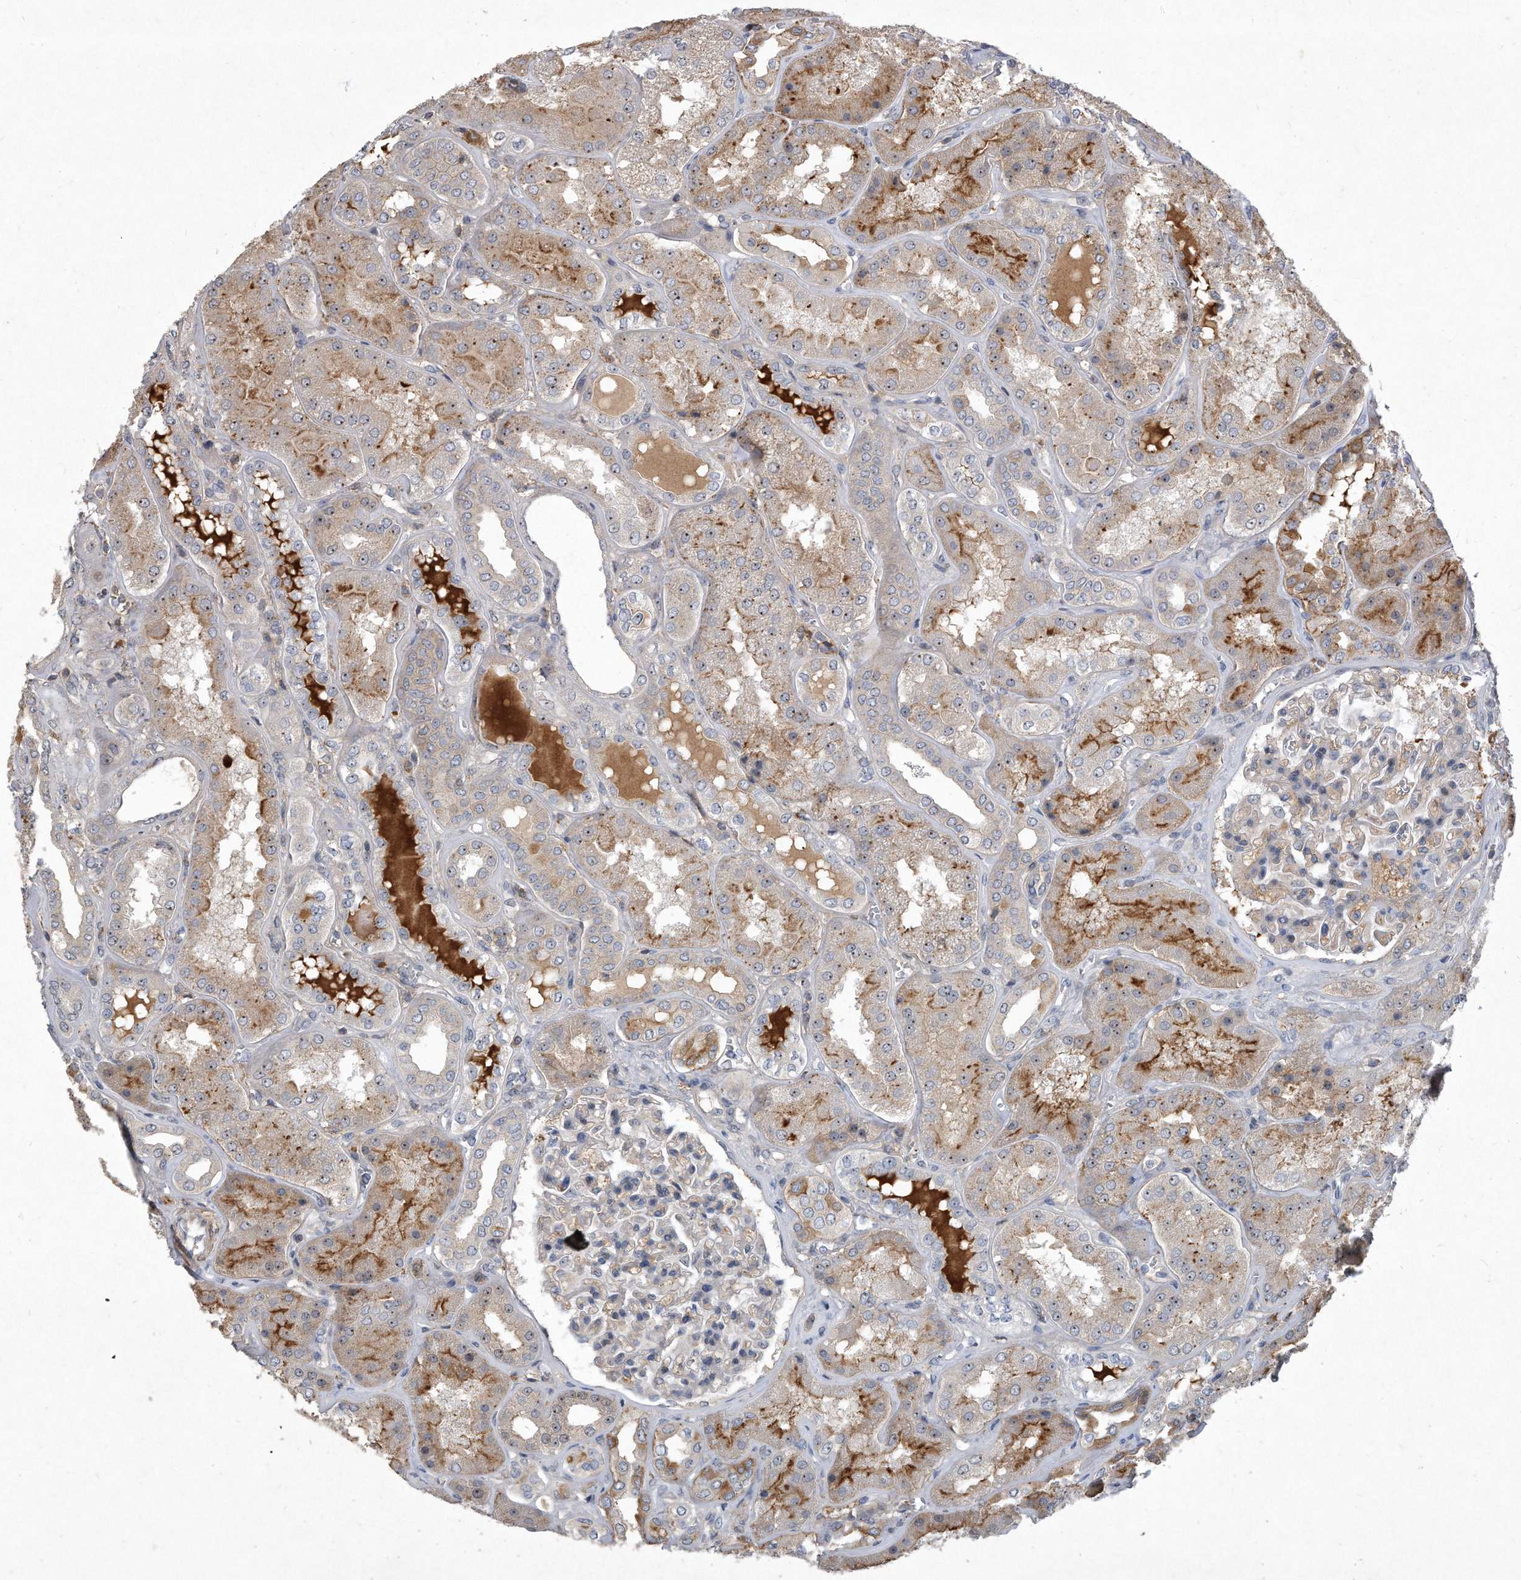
{"staining": {"intensity": "negative", "quantity": "none", "location": "none"}, "tissue": "kidney", "cell_type": "Cells in glomeruli", "image_type": "normal", "snomed": [{"axis": "morphology", "description": "Normal tissue, NOS"}, {"axis": "topography", "description": "Kidney"}], "caption": "Immunohistochemical staining of normal kidney shows no significant positivity in cells in glomeruli.", "gene": "PGBD2", "patient": {"sex": "female", "age": 56}}